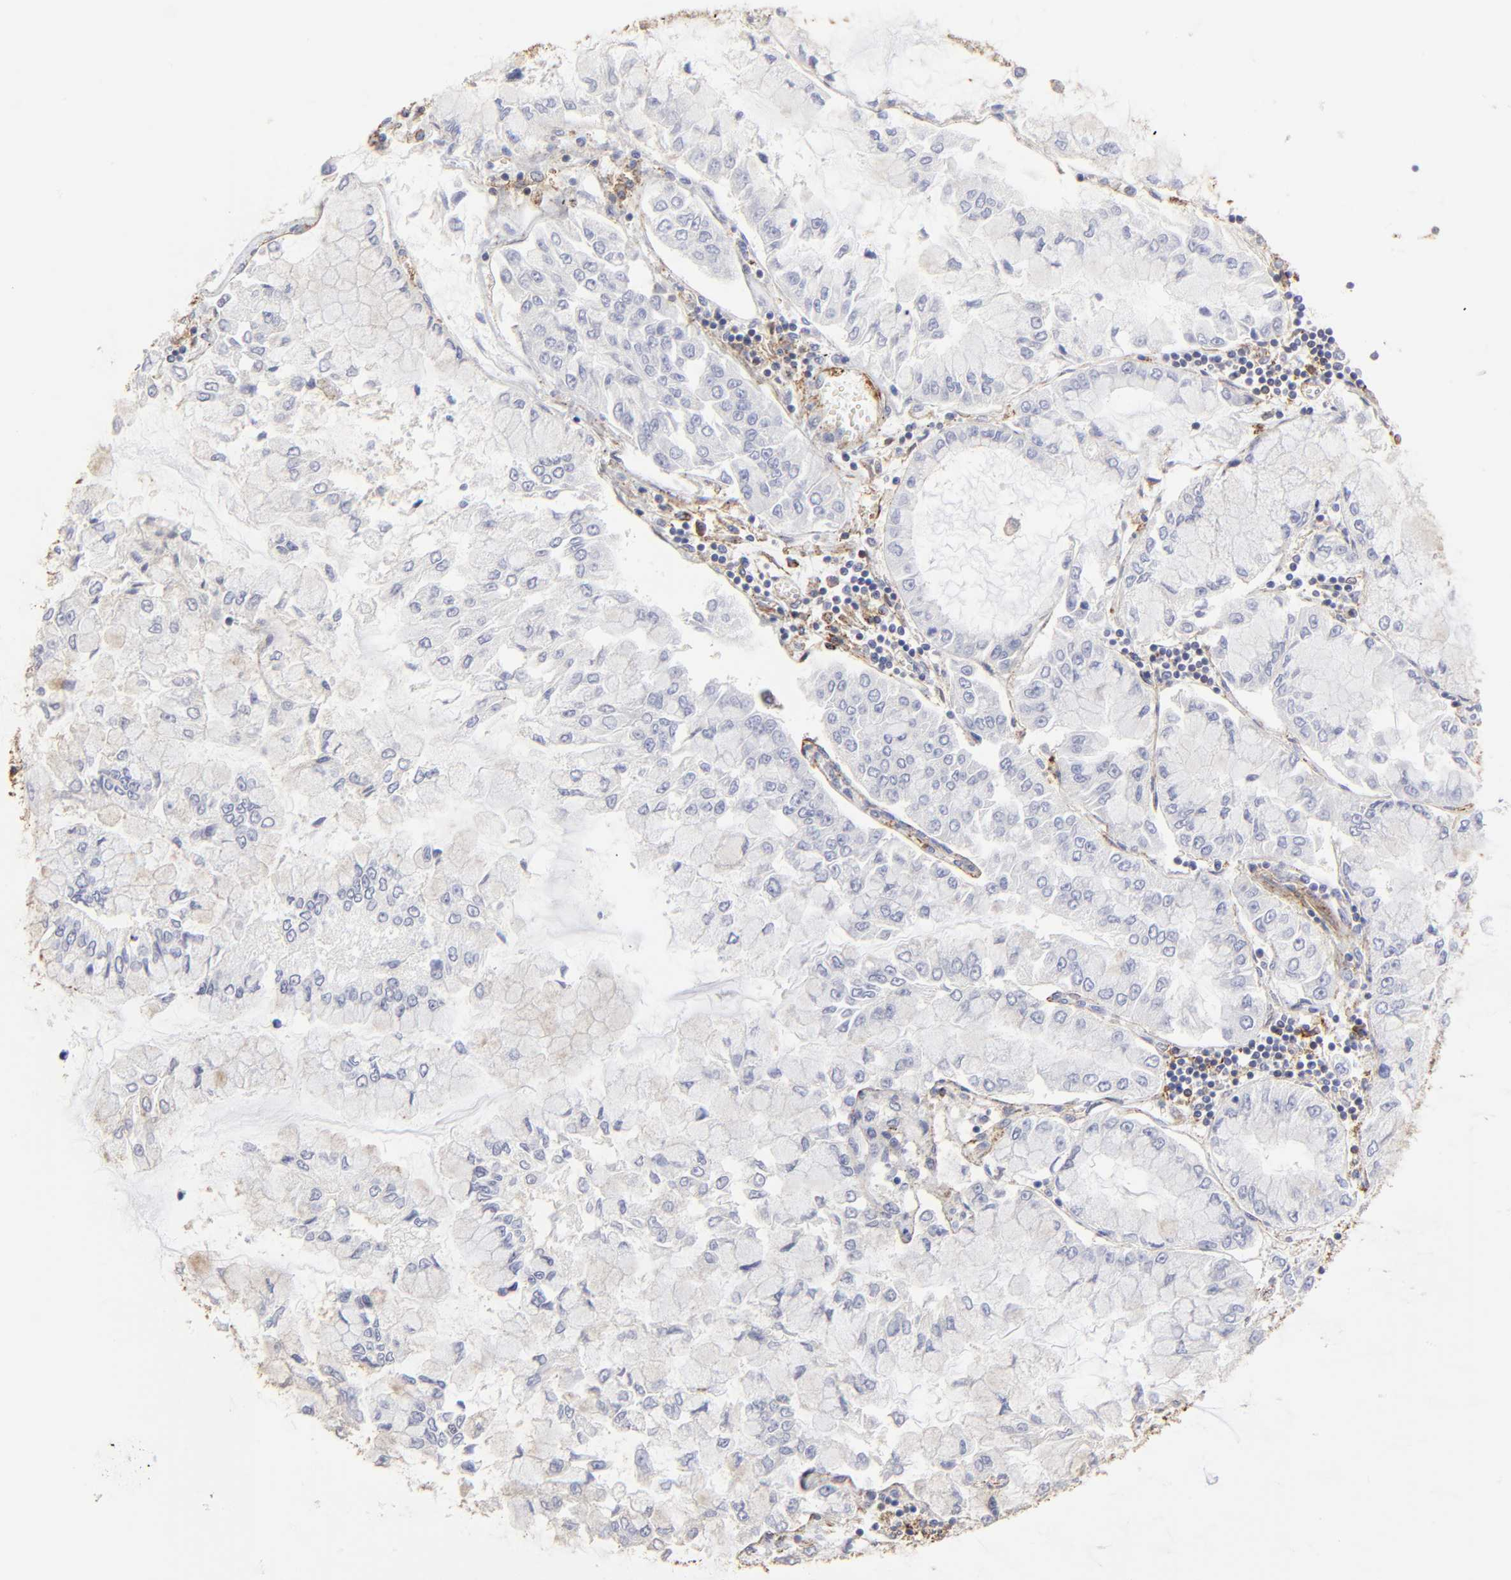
{"staining": {"intensity": "negative", "quantity": "none", "location": "none"}, "tissue": "liver cancer", "cell_type": "Tumor cells", "image_type": "cancer", "snomed": [{"axis": "morphology", "description": "Cholangiocarcinoma"}, {"axis": "topography", "description": "Liver"}], "caption": "Tumor cells show no significant protein staining in liver cancer (cholangiocarcinoma).", "gene": "ANXA6", "patient": {"sex": "female", "age": 79}}